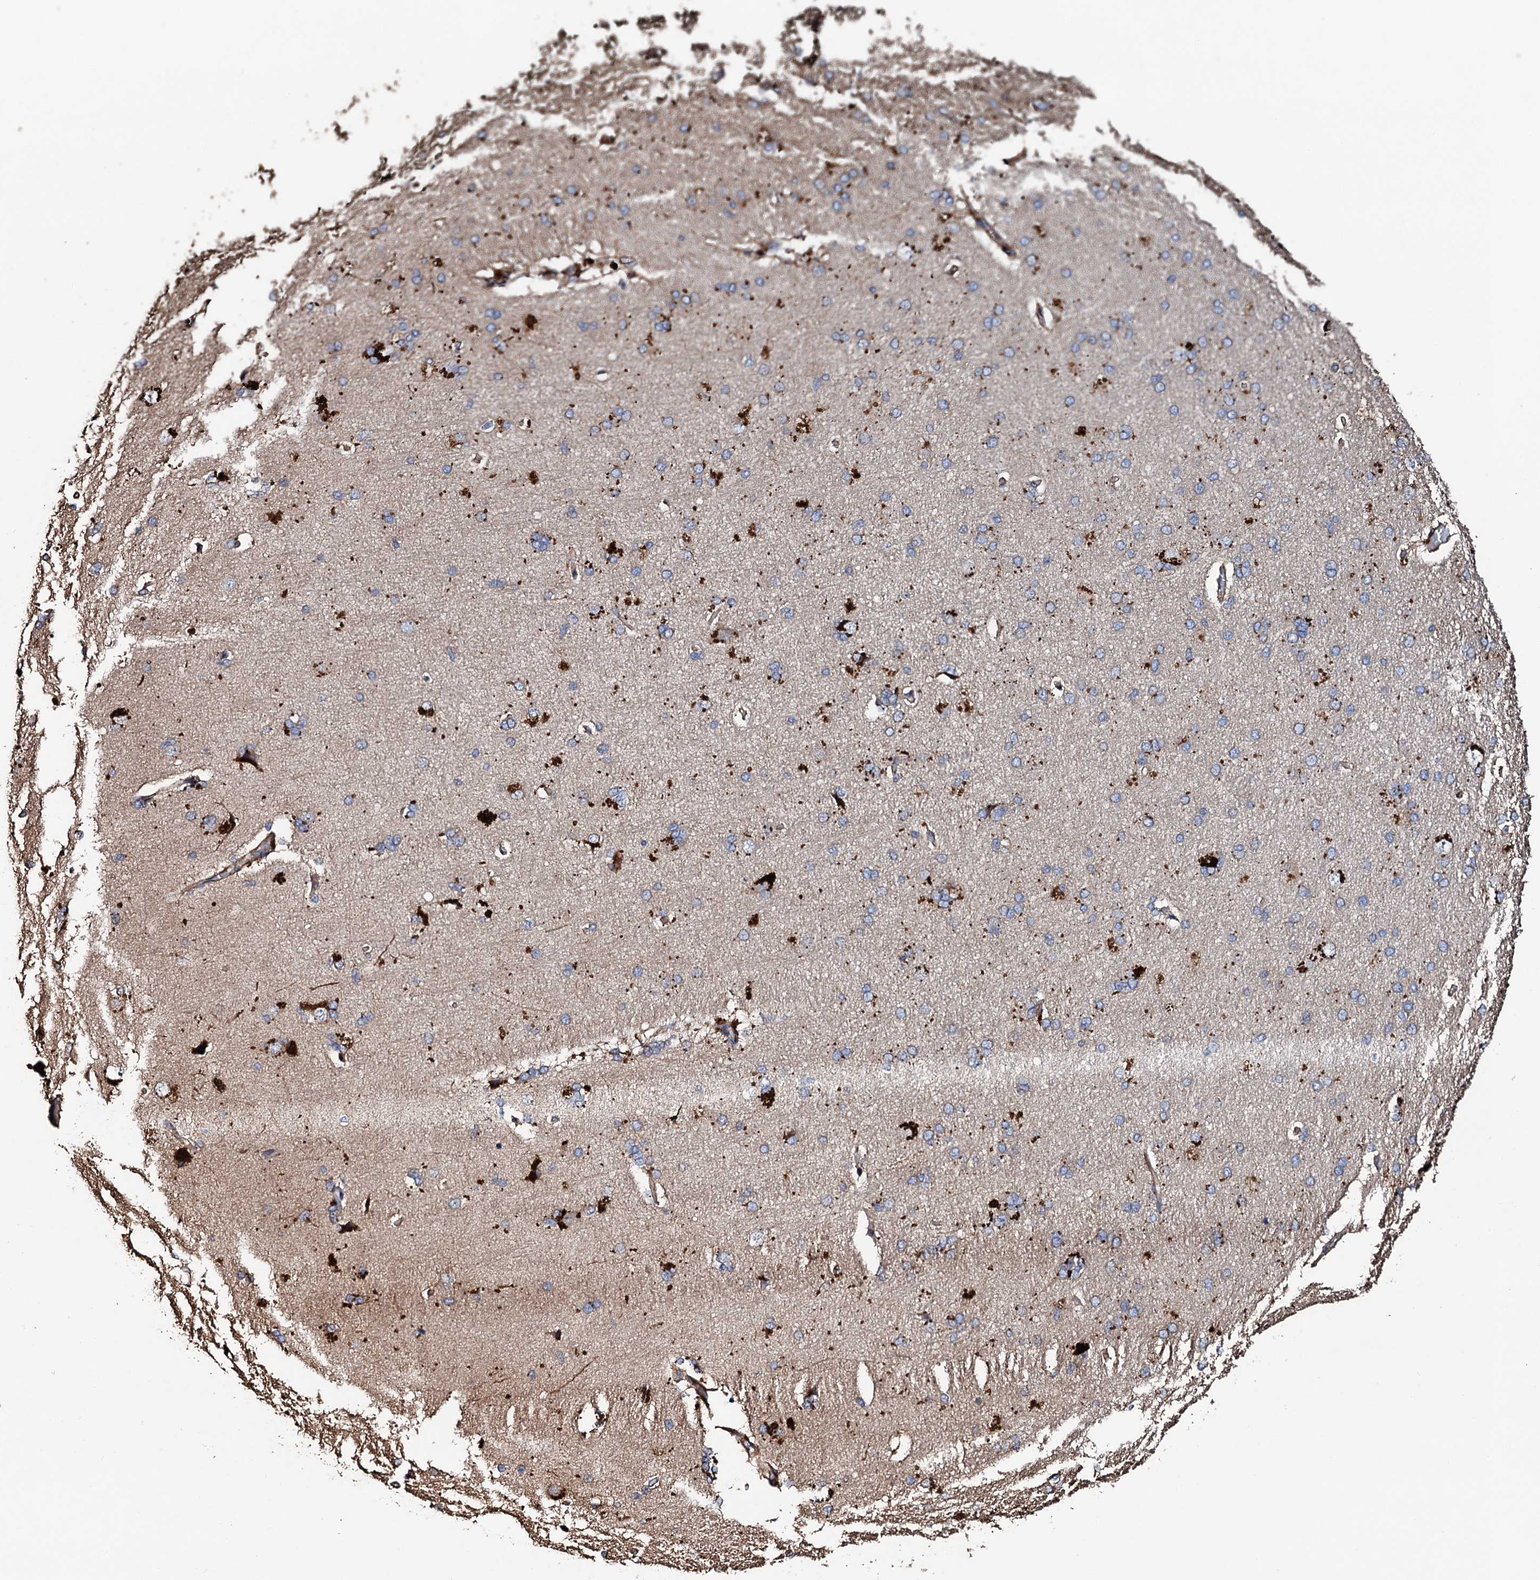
{"staining": {"intensity": "moderate", "quantity": ">75%", "location": "cytoplasmic/membranous"}, "tissue": "cerebral cortex", "cell_type": "Endothelial cells", "image_type": "normal", "snomed": [{"axis": "morphology", "description": "Normal tissue, NOS"}, {"axis": "topography", "description": "Cerebral cortex"}], "caption": "Immunohistochemical staining of normal human cerebral cortex exhibits medium levels of moderate cytoplasmic/membranous positivity in about >75% of endothelial cells.", "gene": "CKAP5", "patient": {"sex": "male", "age": 62}}